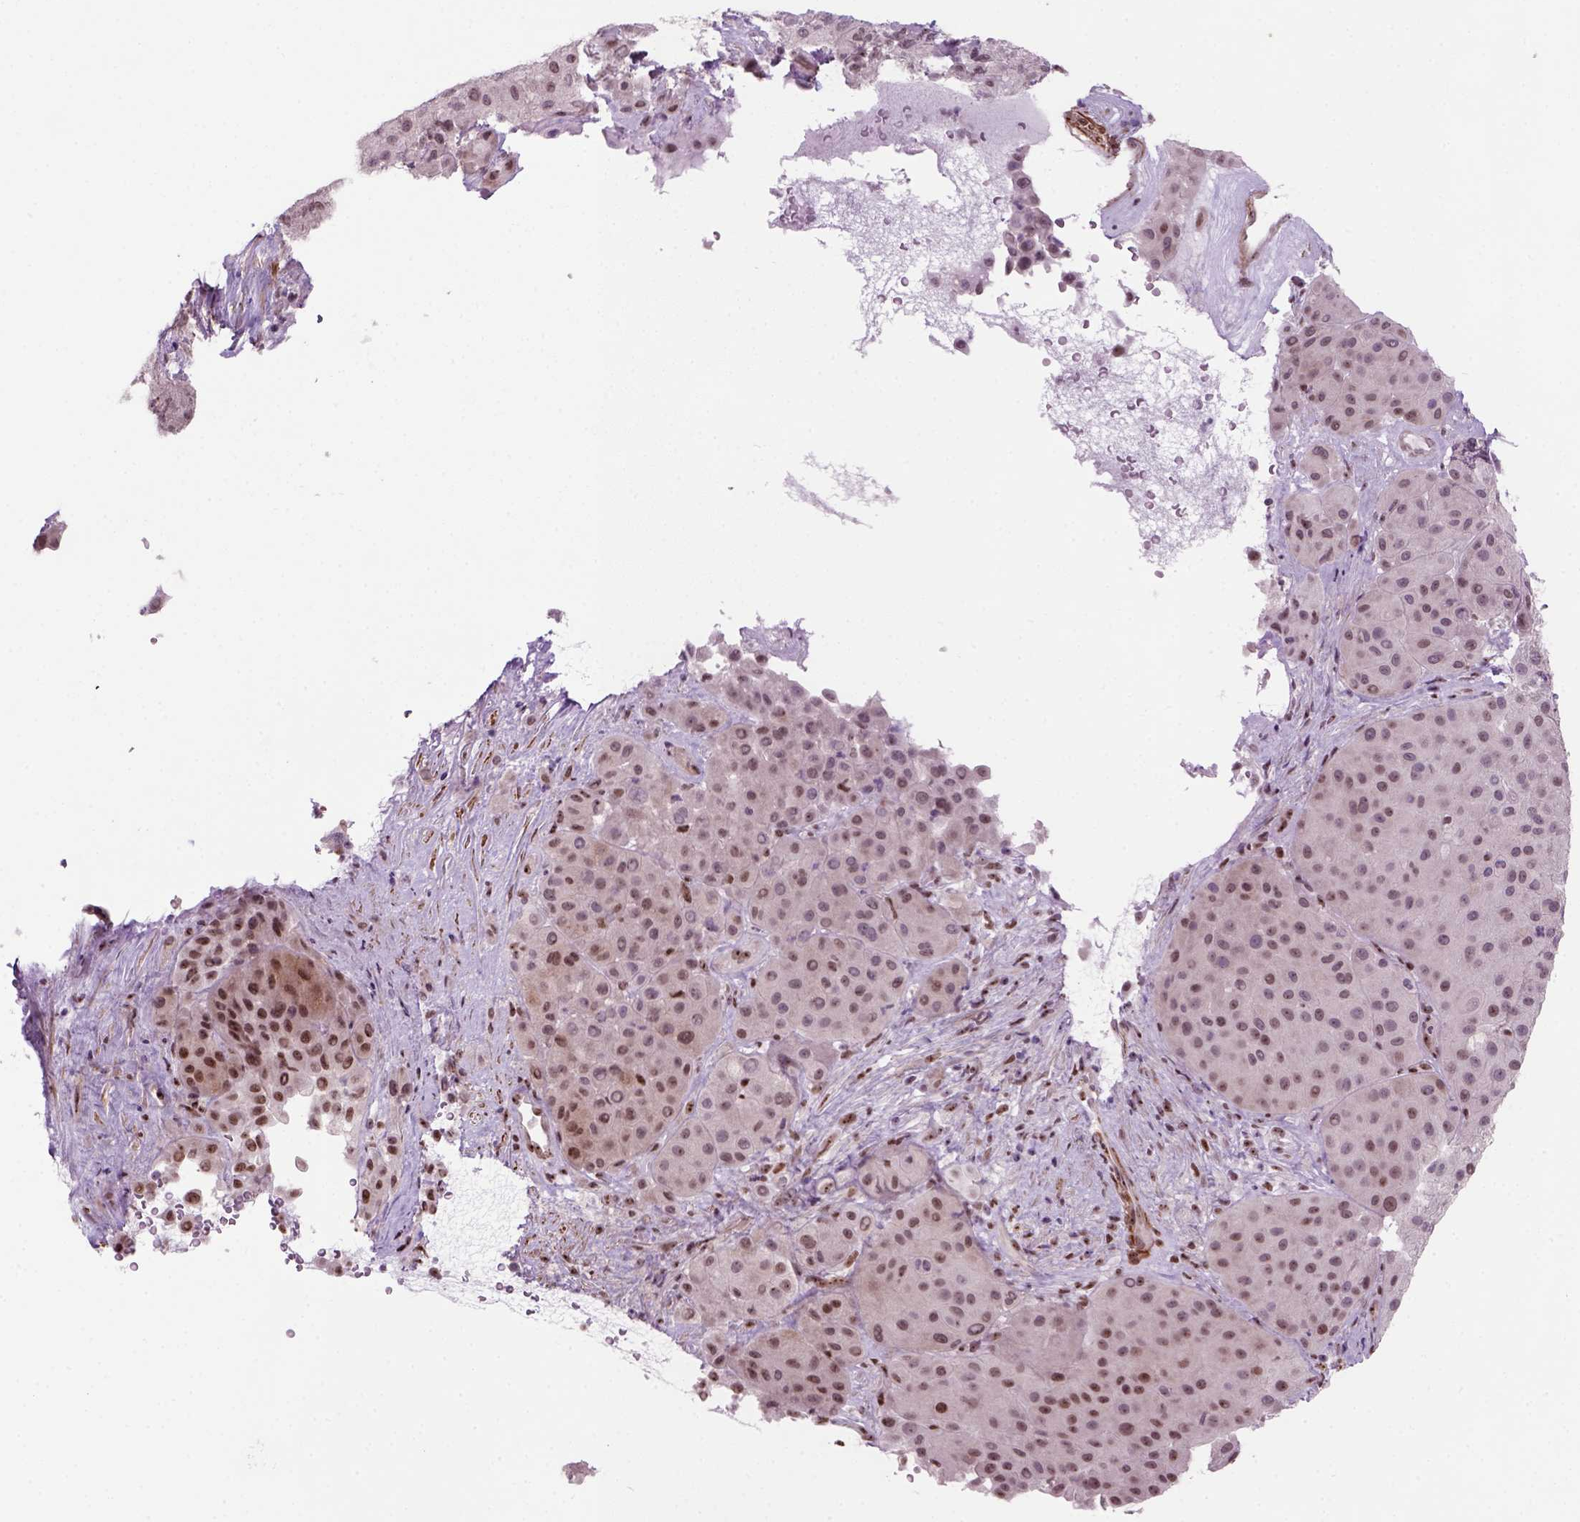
{"staining": {"intensity": "moderate", "quantity": ">75%", "location": "nuclear"}, "tissue": "melanoma", "cell_type": "Tumor cells", "image_type": "cancer", "snomed": [{"axis": "morphology", "description": "Malignant melanoma, Metastatic site"}, {"axis": "topography", "description": "Smooth muscle"}], "caption": "Immunohistochemistry (IHC) (DAB) staining of melanoma shows moderate nuclear protein positivity in approximately >75% of tumor cells. The staining is performed using DAB brown chromogen to label protein expression. The nuclei are counter-stained blue using hematoxylin.", "gene": "RRS1", "patient": {"sex": "male", "age": 41}}